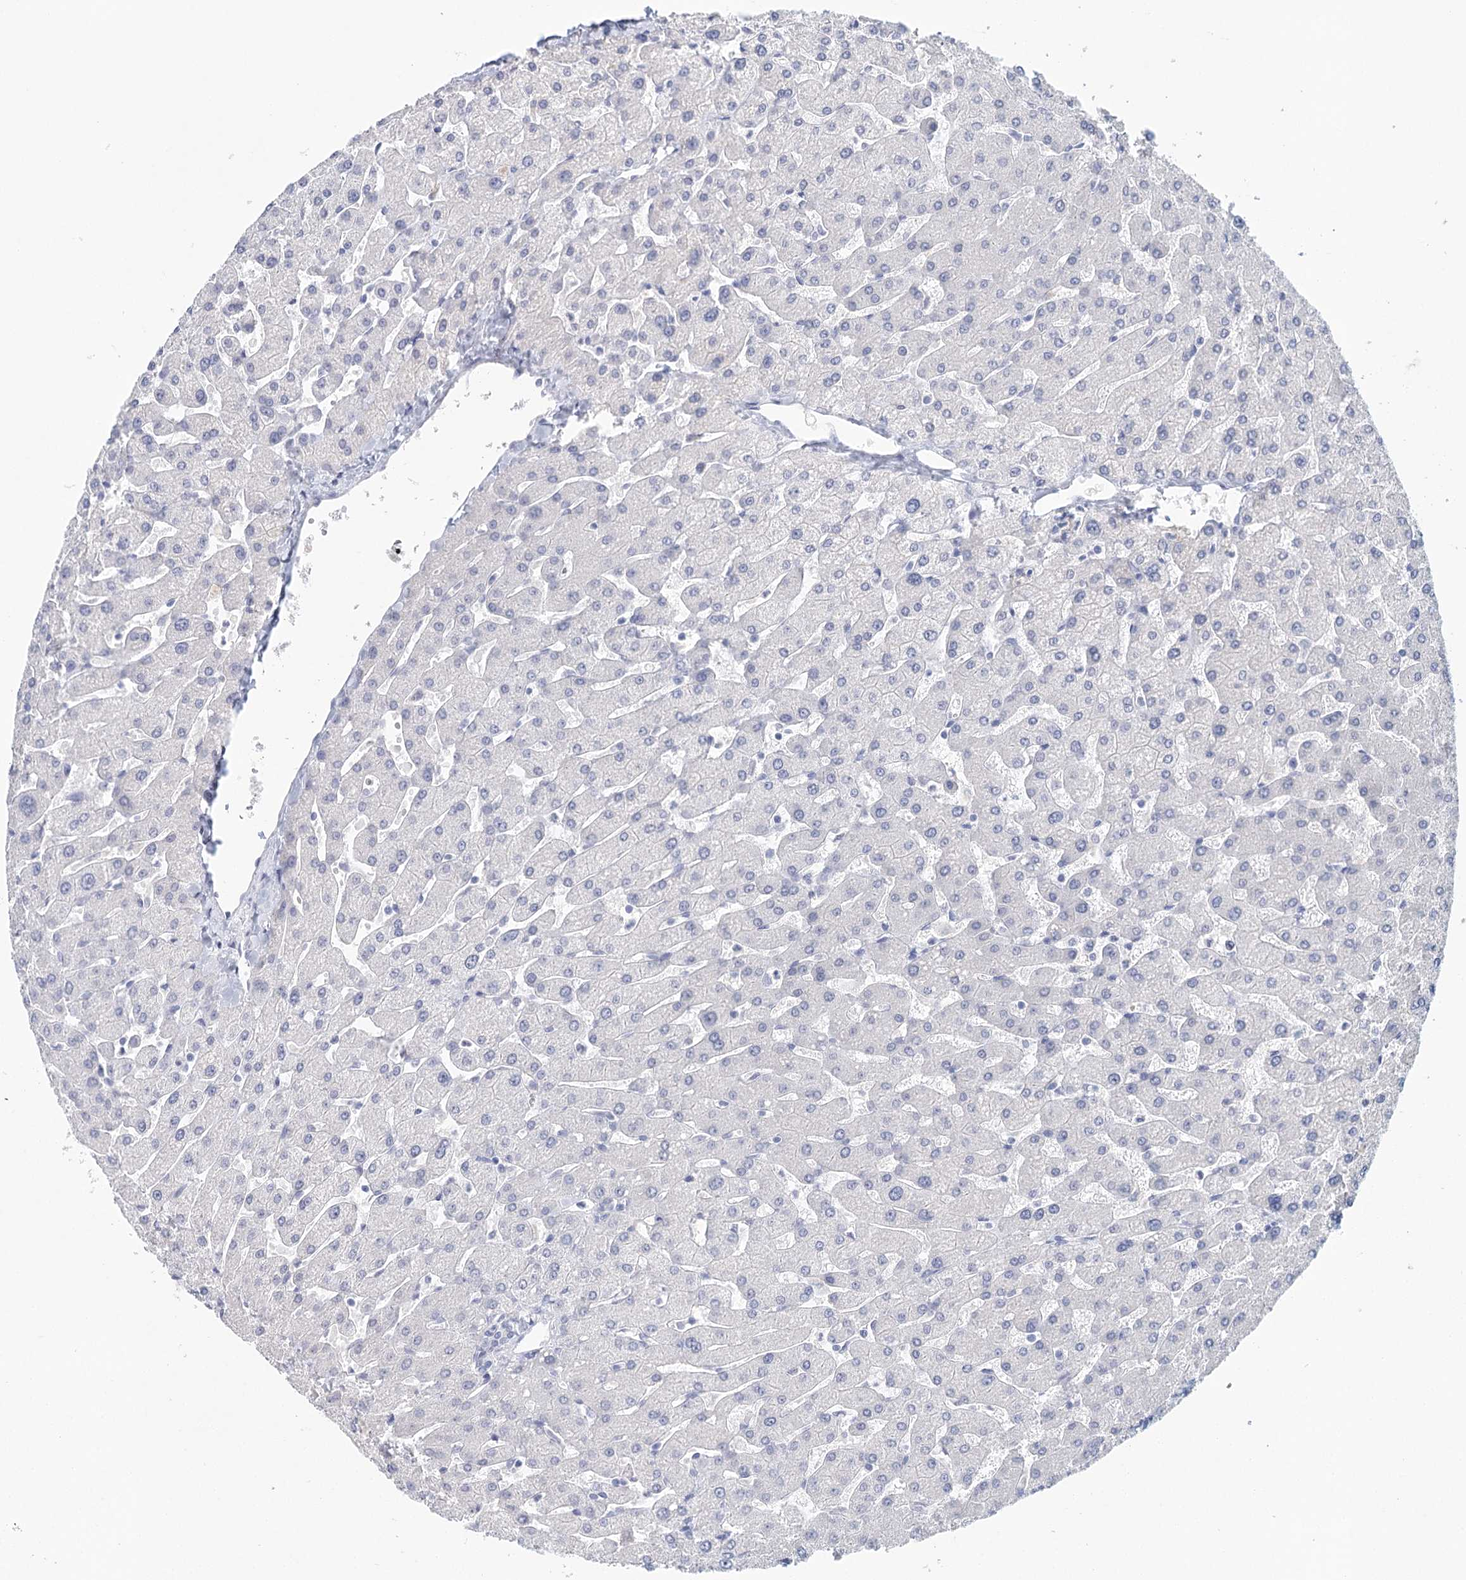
{"staining": {"intensity": "negative", "quantity": "none", "location": "none"}, "tissue": "liver", "cell_type": "Cholangiocytes", "image_type": "normal", "snomed": [{"axis": "morphology", "description": "Normal tissue, NOS"}, {"axis": "topography", "description": "Liver"}], "caption": "The photomicrograph exhibits no significant positivity in cholangiocytes of liver. The staining is performed using DAB (3,3'-diaminobenzidine) brown chromogen with nuclei counter-stained in using hematoxylin.", "gene": "HSPA4L", "patient": {"sex": "male", "age": 55}}